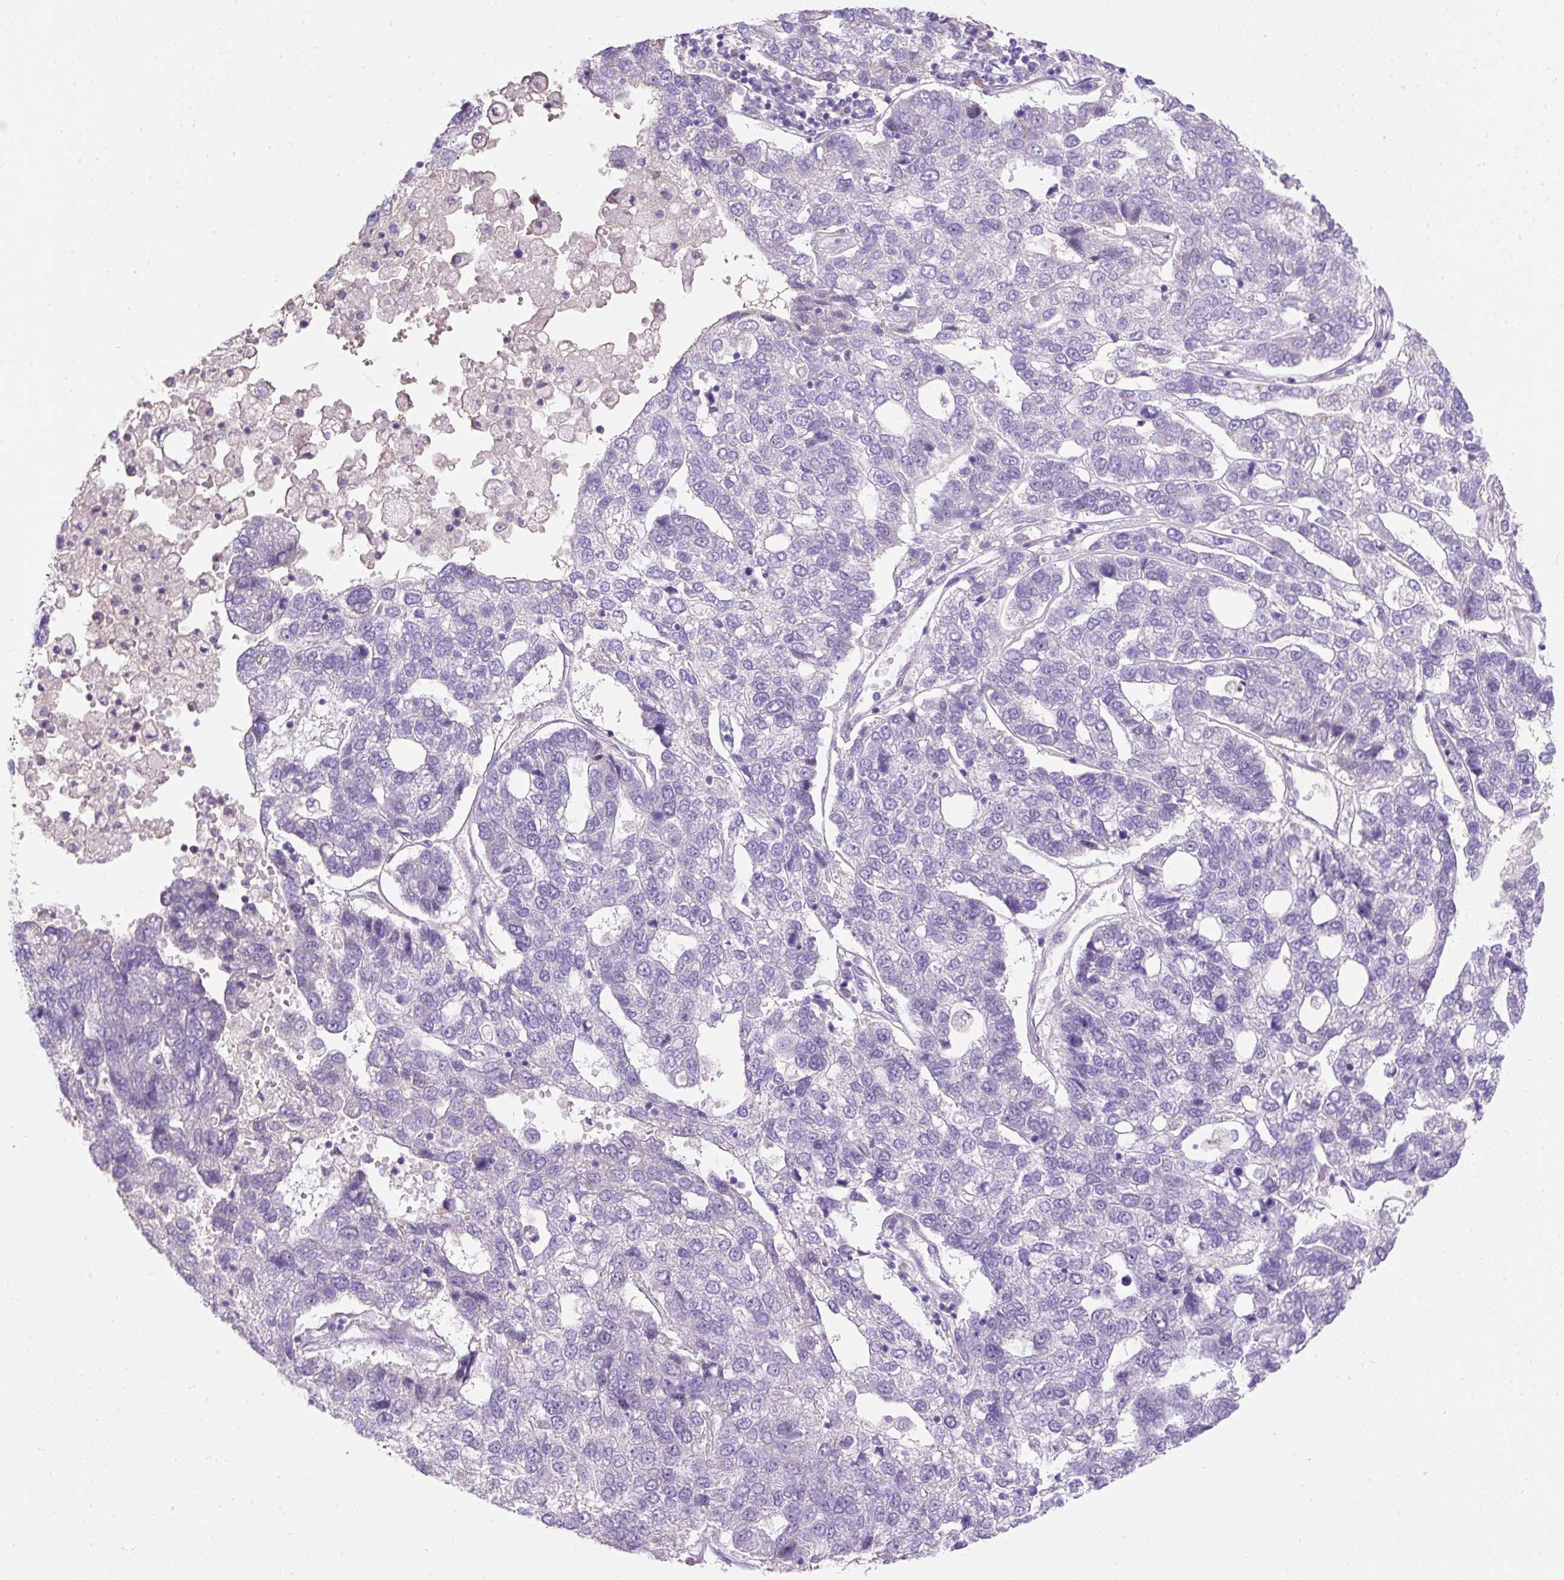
{"staining": {"intensity": "negative", "quantity": "none", "location": "none"}, "tissue": "pancreatic cancer", "cell_type": "Tumor cells", "image_type": "cancer", "snomed": [{"axis": "morphology", "description": "Adenocarcinoma, NOS"}, {"axis": "topography", "description": "Pancreas"}], "caption": "There is no significant staining in tumor cells of pancreatic cancer.", "gene": "SUSD5", "patient": {"sex": "female", "age": 61}}